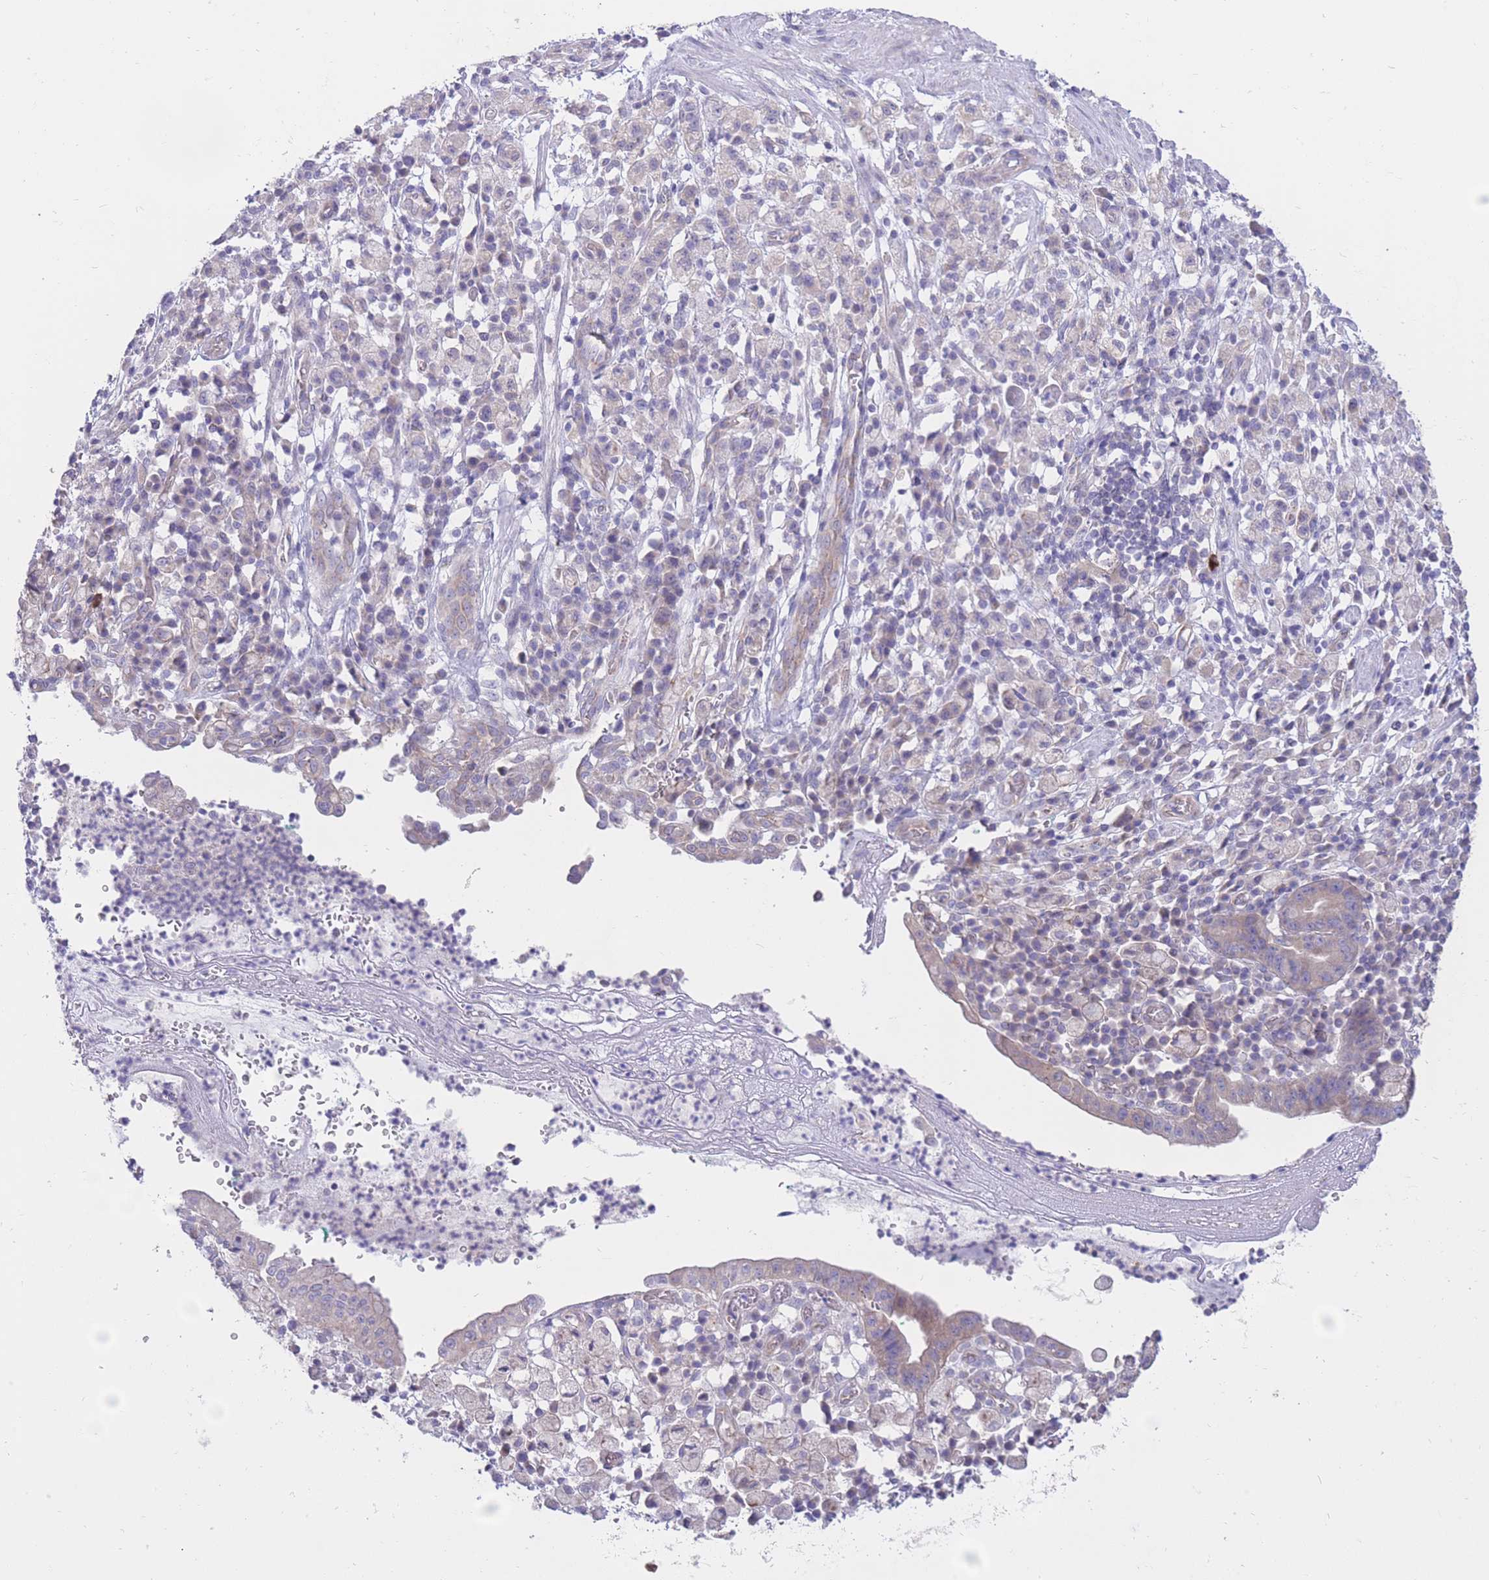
{"staining": {"intensity": "weak", "quantity": "25%-75%", "location": "cytoplasmic/membranous"}, "tissue": "stomach cancer", "cell_type": "Tumor cells", "image_type": "cancer", "snomed": [{"axis": "morphology", "description": "Adenocarcinoma, NOS"}, {"axis": "topography", "description": "Stomach"}], "caption": "A low amount of weak cytoplasmic/membranous positivity is present in about 25%-75% of tumor cells in stomach cancer tissue. The staining was performed using DAB to visualize the protein expression in brown, while the nuclei were stained in blue with hematoxylin (Magnification: 20x).", "gene": "ALS2CL", "patient": {"sex": "male", "age": 77}}